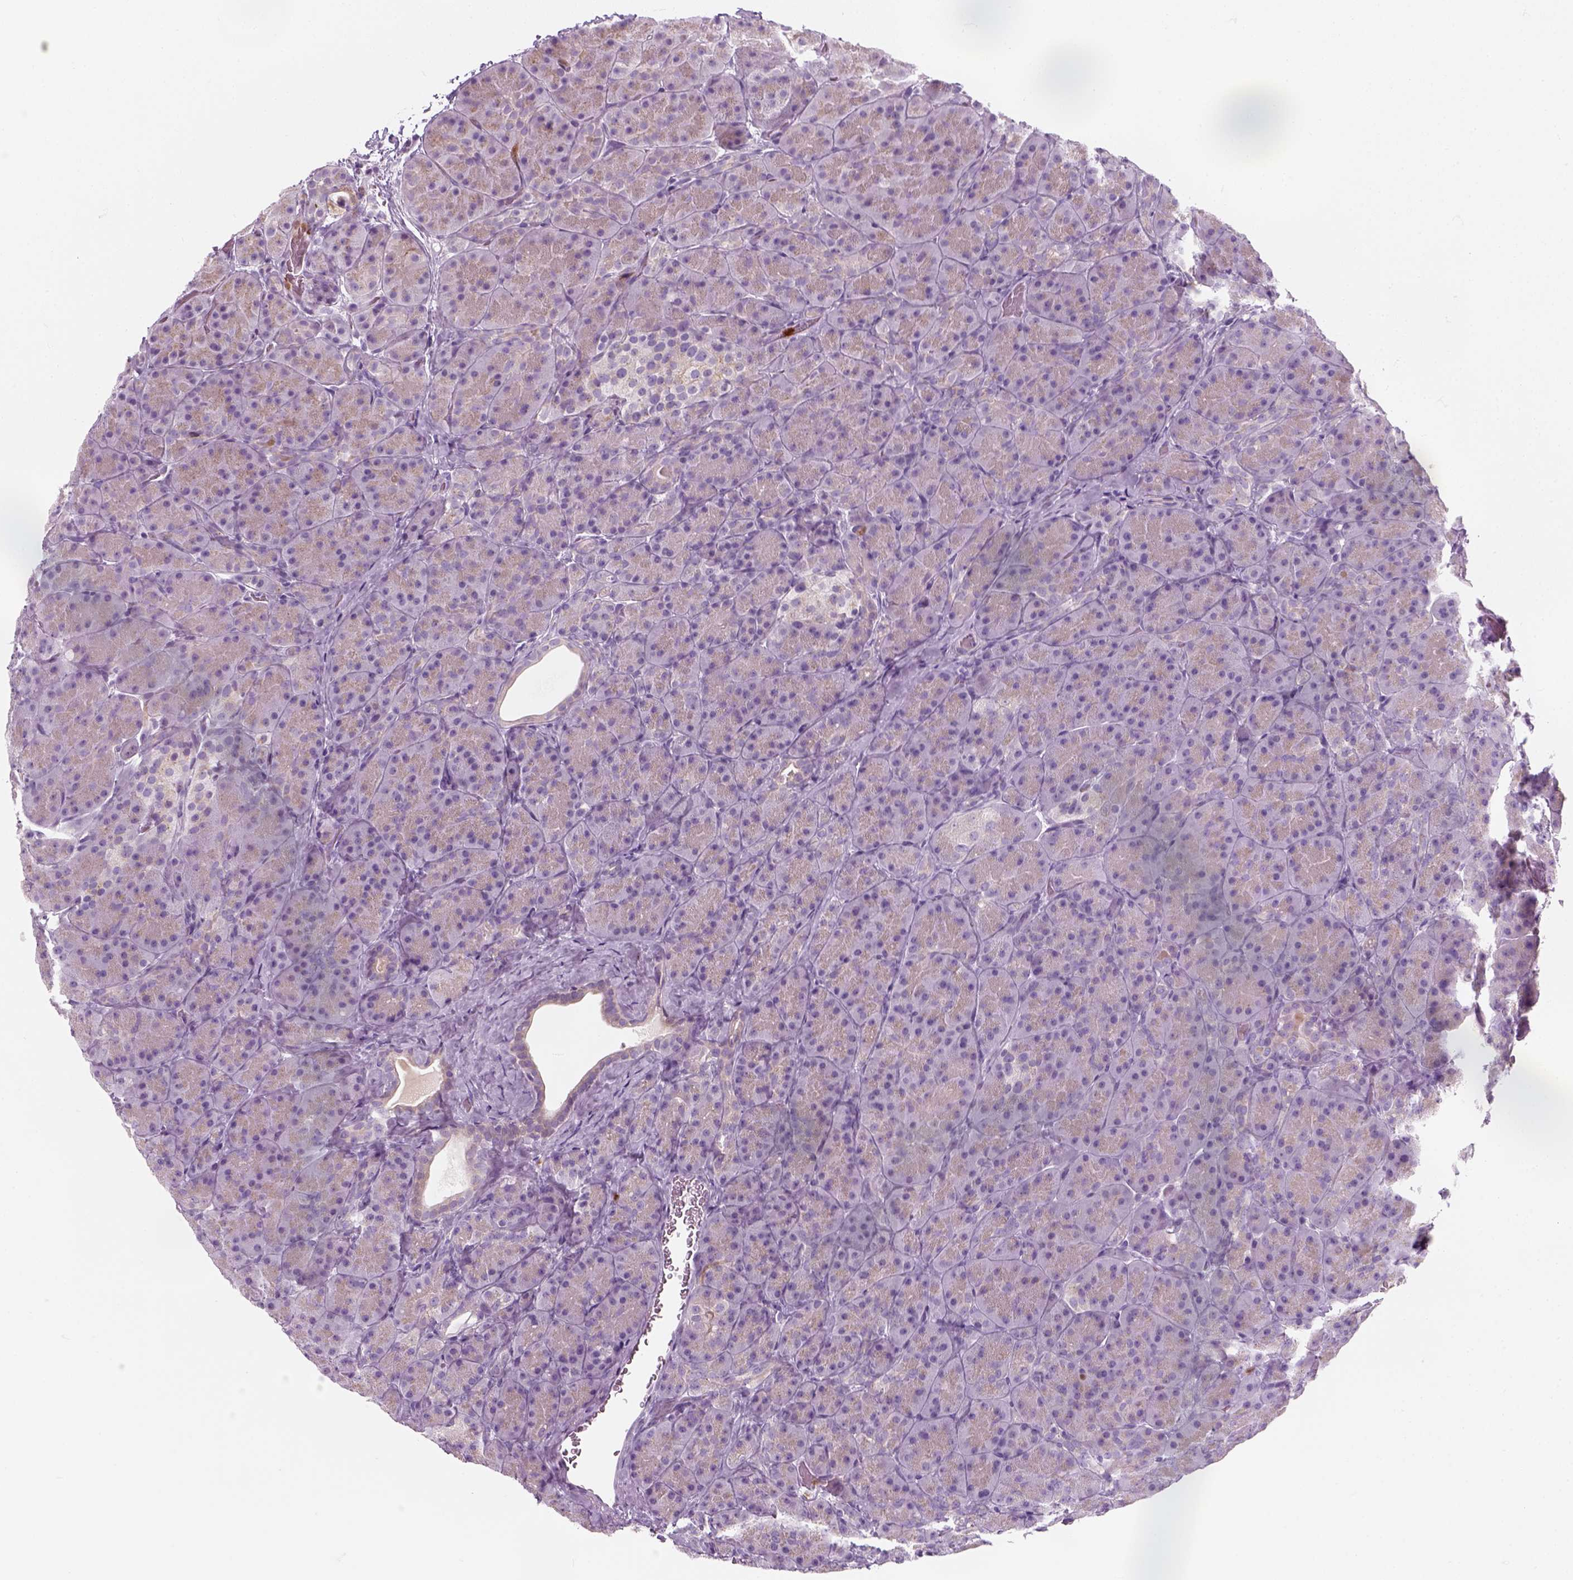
{"staining": {"intensity": "negative", "quantity": "none", "location": "none"}, "tissue": "pancreas", "cell_type": "Exocrine glandular cells", "image_type": "normal", "snomed": [{"axis": "morphology", "description": "Normal tissue, NOS"}, {"axis": "topography", "description": "Pancreas"}], "caption": "Pancreas stained for a protein using immunohistochemistry exhibits no positivity exocrine glandular cells.", "gene": "IL4", "patient": {"sex": "male", "age": 57}}